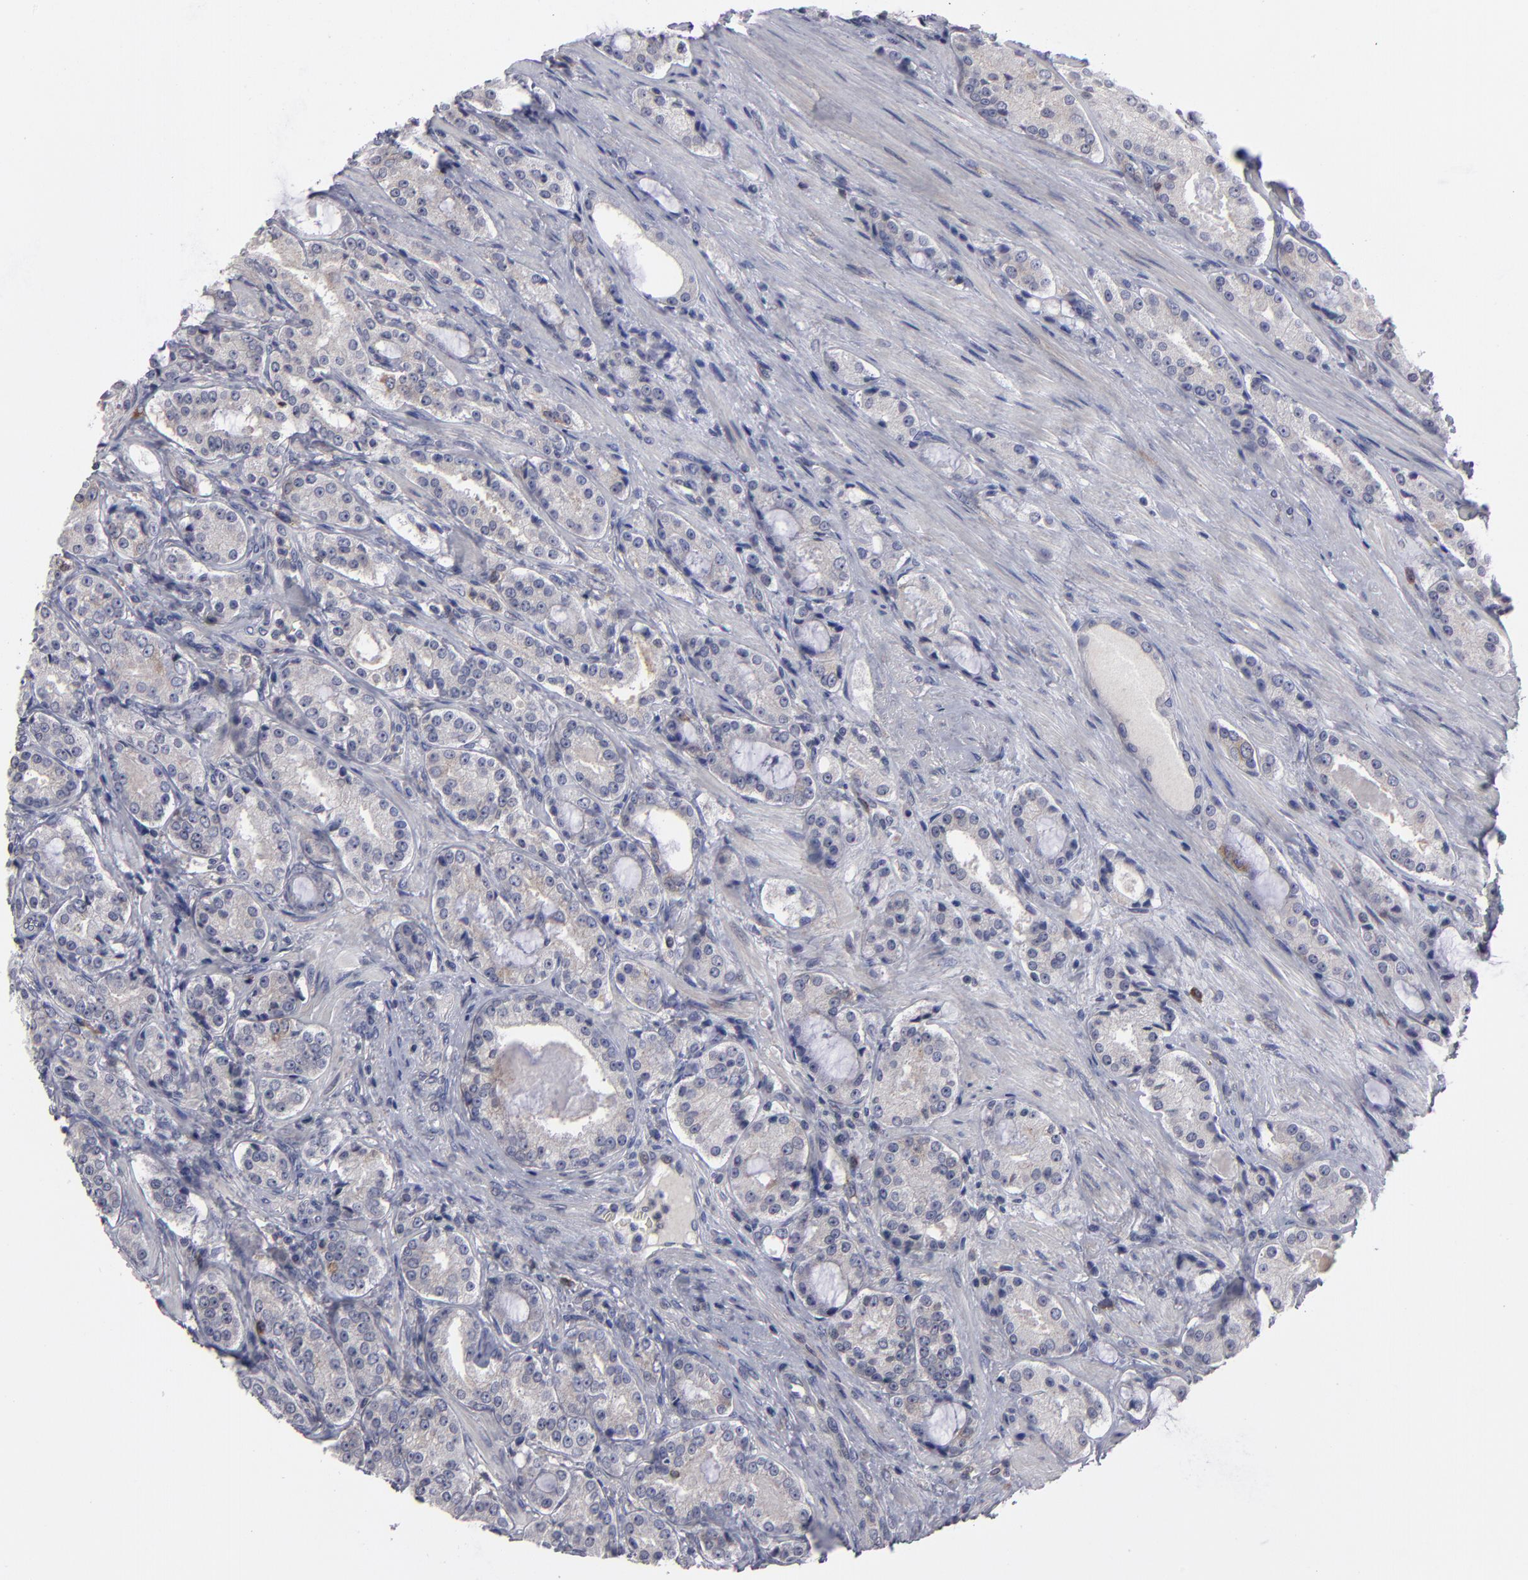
{"staining": {"intensity": "weak", "quantity": "<25%", "location": "cytoplasmic/membranous"}, "tissue": "prostate cancer", "cell_type": "Tumor cells", "image_type": "cancer", "snomed": [{"axis": "morphology", "description": "Adenocarcinoma, High grade"}, {"axis": "topography", "description": "Prostate"}], "caption": "There is no significant positivity in tumor cells of prostate cancer (high-grade adenocarcinoma).", "gene": "CEP97", "patient": {"sex": "male", "age": 72}}